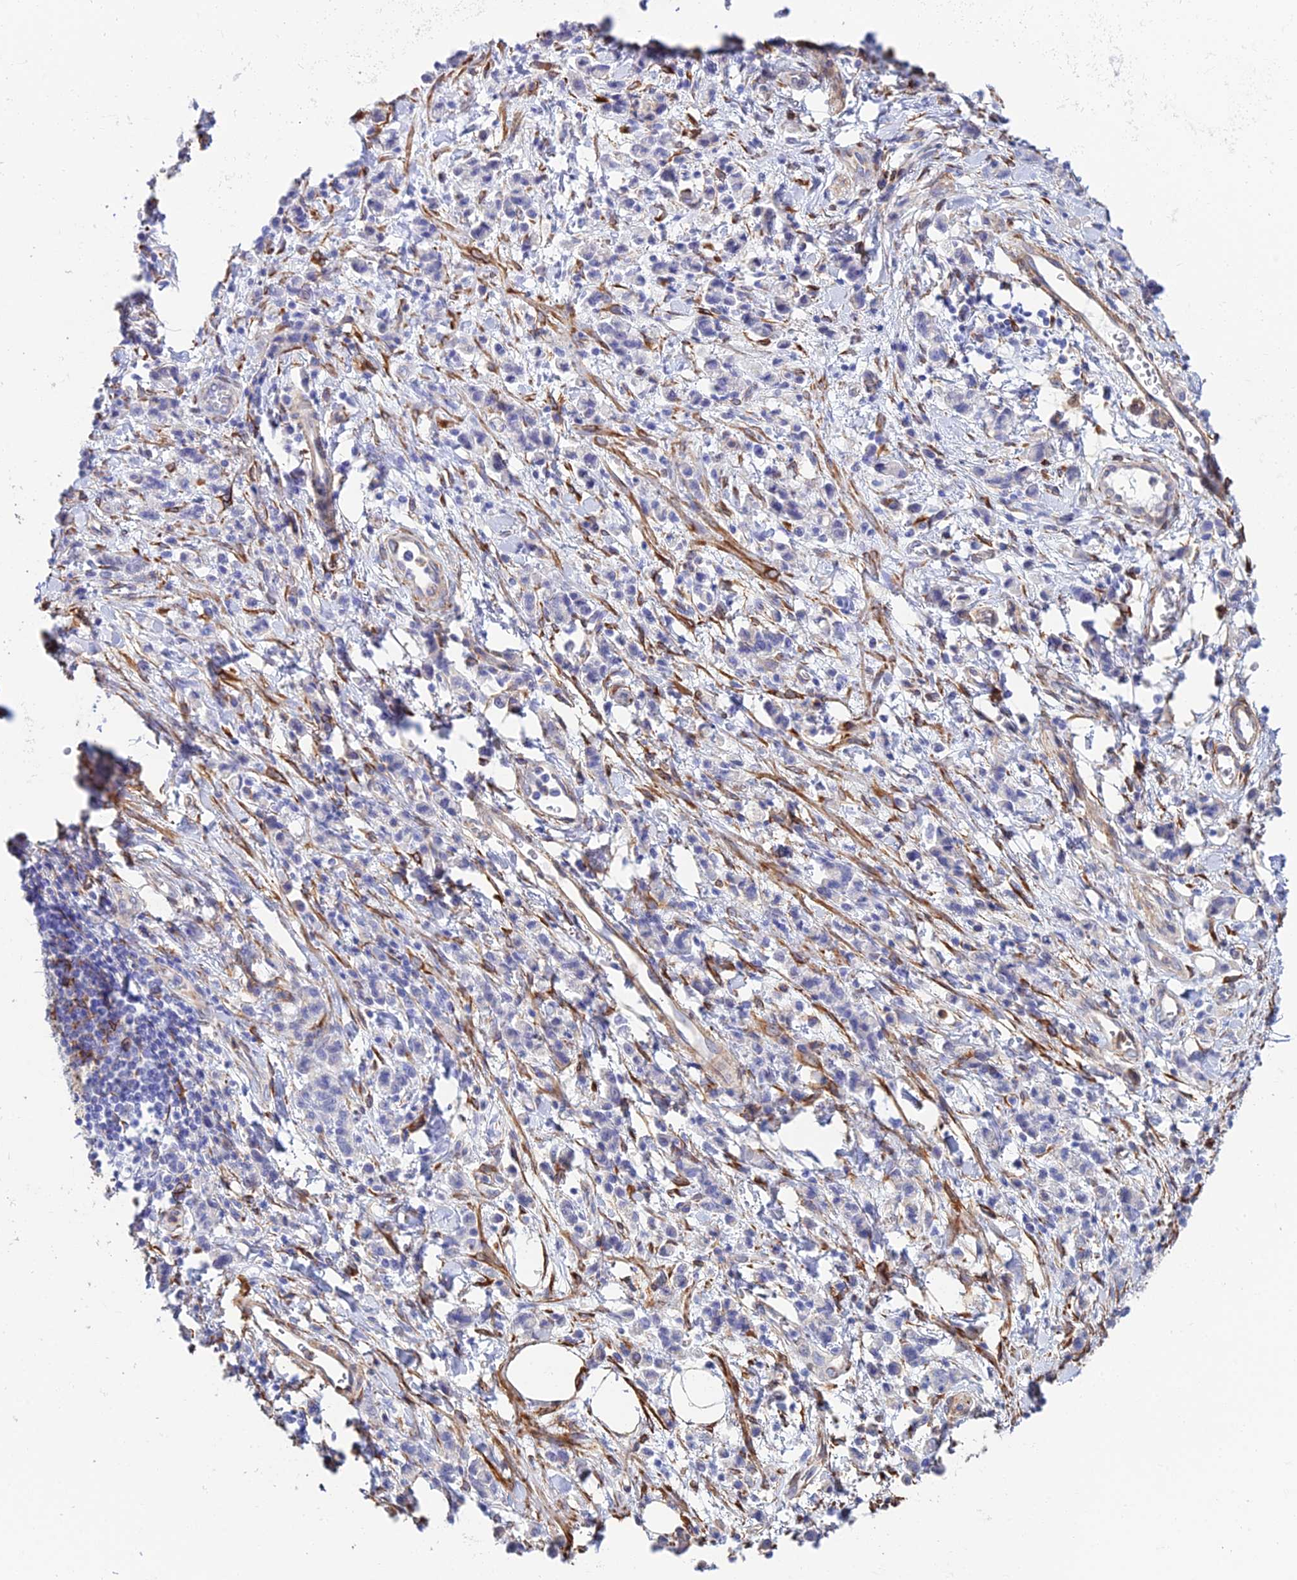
{"staining": {"intensity": "negative", "quantity": "none", "location": "none"}, "tissue": "stomach cancer", "cell_type": "Tumor cells", "image_type": "cancer", "snomed": [{"axis": "morphology", "description": "Adenocarcinoma, NOS"}, {"axis": "topography", "description": "Stomach"}], "caption": "High magnification brightfield microscopy of stomach cancer (adenocarcinoma) stained with DAB (brown) and counterstained with hematoxylin (blue): tumor cells show no significant positivity. (DAB (3,3'-diaminobenzidine) IHC visualized using brightfield microscopy, high magnification).", "gene": "MXRA7", "patient": {"sex": "male", "age": 76}}